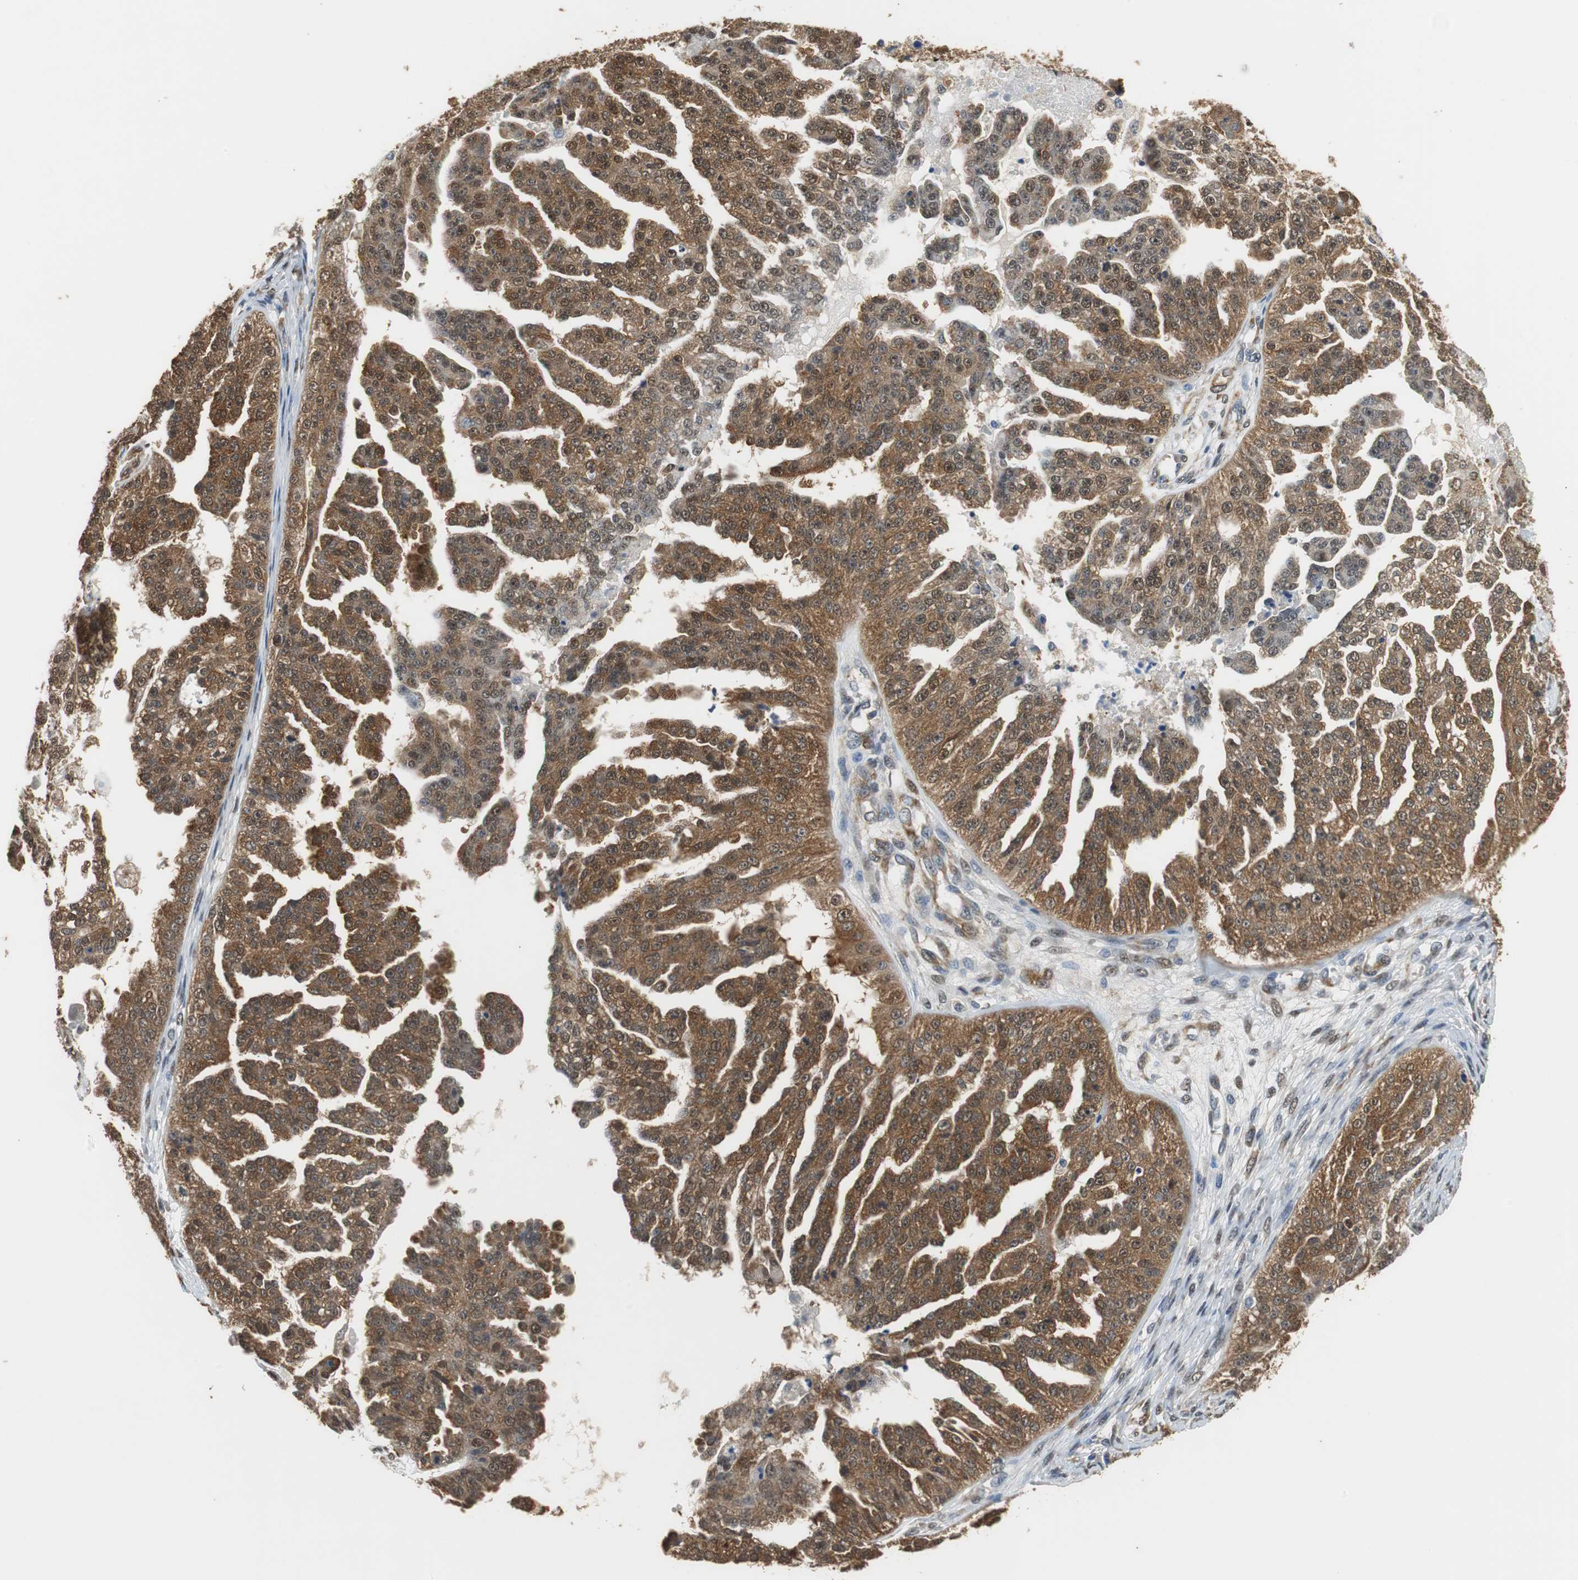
{"staining": {"intensity": "moderate", "quantity": ">75%", "location": "cytoplasmic/membranous,nuclear"}, "tissue": "ovarian cancer", "cell_type": "Tumor cells", "image_type": "cancer", "snomed": [{"axis": "morphology", "description": "Carcinoma, NOS"}, {"axis": "topography", "description": "Soft tissue"}, {"axis": "topography", "description": "Ovary"}], "caption": "A micrograph of ovarian cancer (carcinoma) stained for a protein demonstrates moderate cytoplasmic/membranous and nuclear brown staining in tumor cells.", "gene": "UBQLN2", "patient": {"sex": "female", "age": 54}}